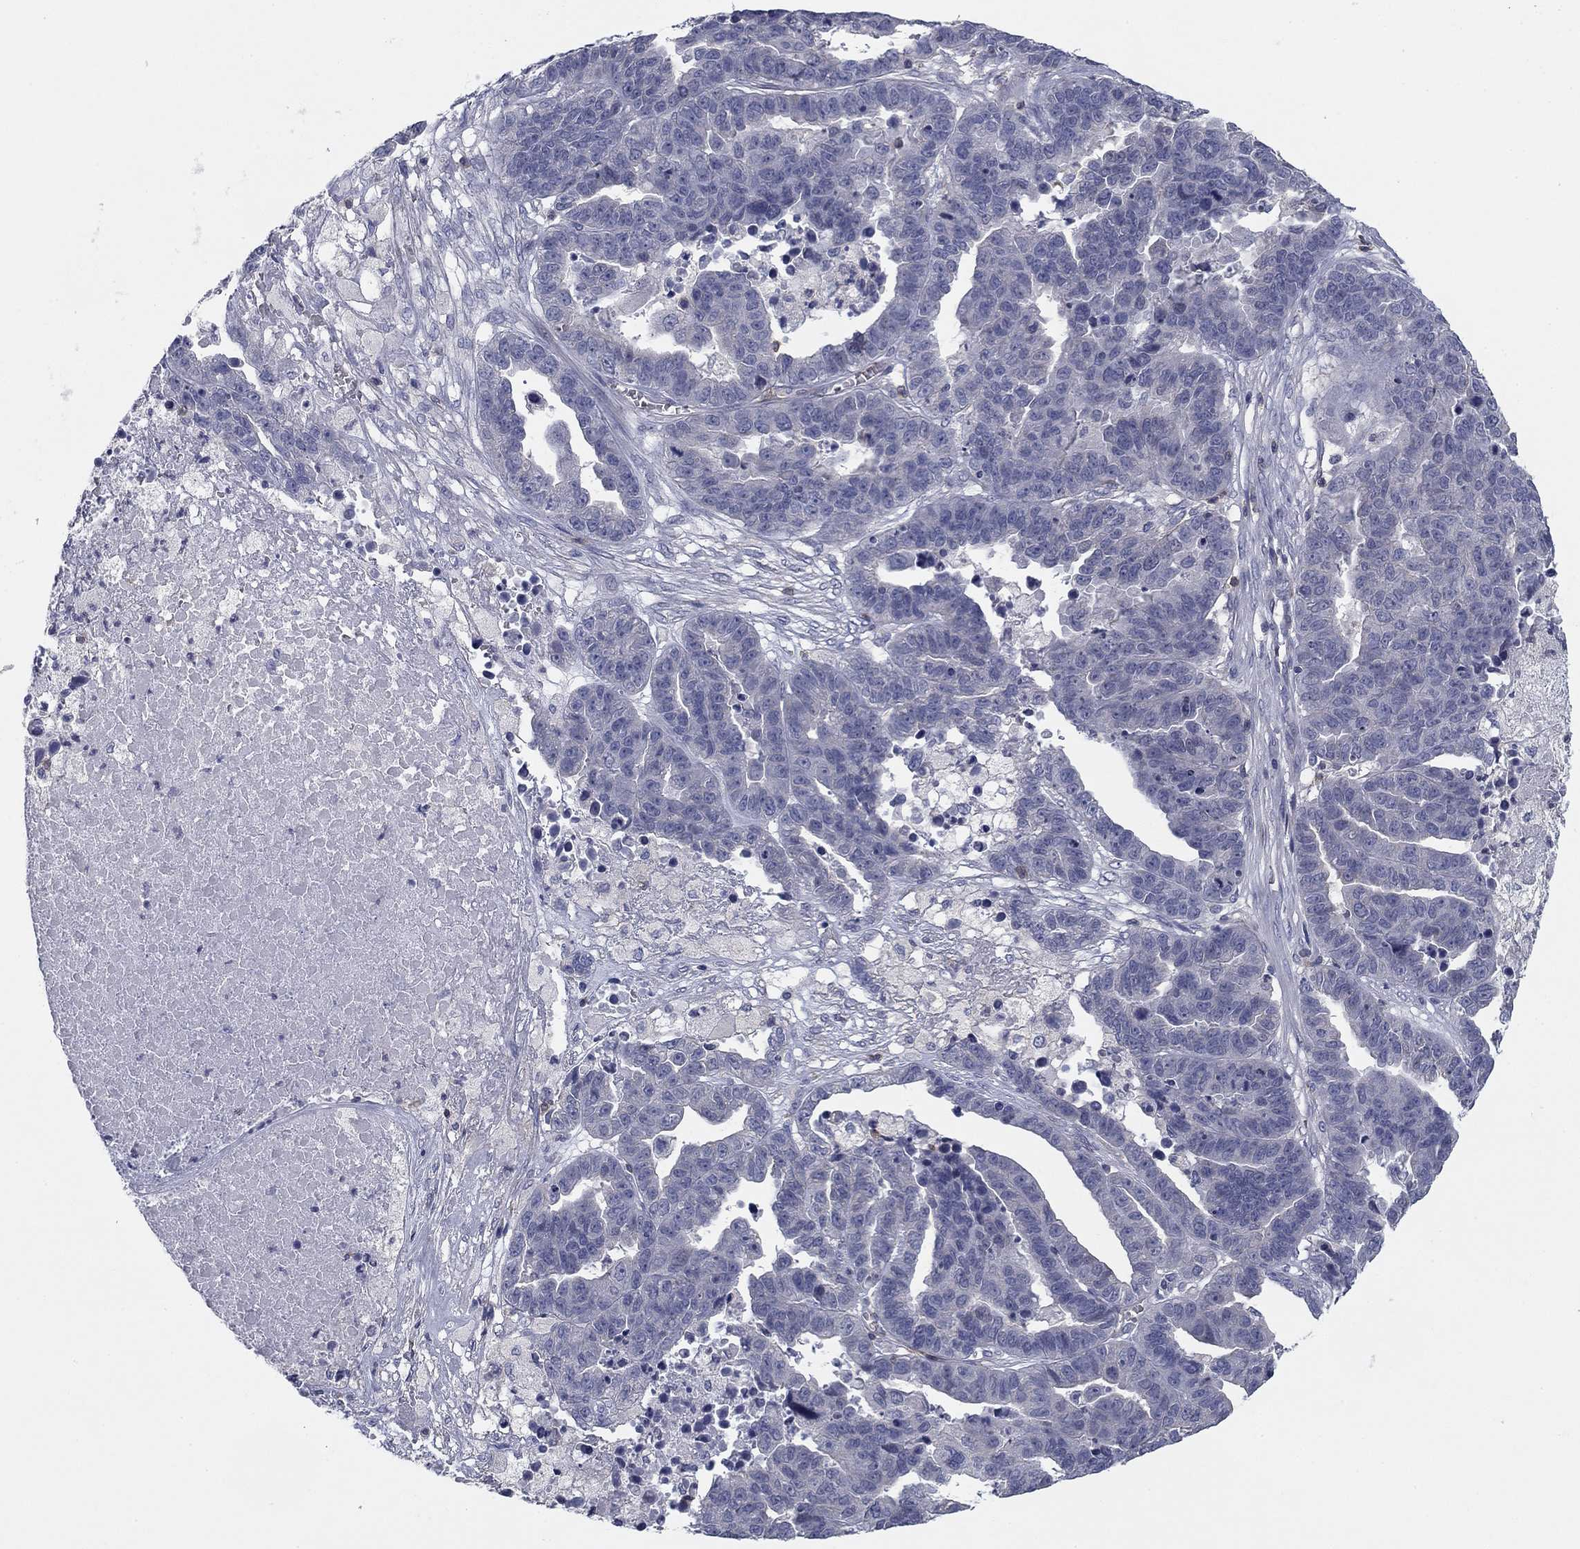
{"staining": {"intensity": "negative", "quantity": "none", "location": "none"}, "tissue": "ovarian cancer", "cell_type": "Tumor cells", "image_type": "cancer", "snomed": [{"axis": "morphology", "description": "Cystadenocarcinoma, serous, NOS"}, {"axis": "topography", "description": "Ovary"}], "caption": "Immunohistochemistry histopathology image of neoplastic tissue: ovarian serous cystadenocarcinoma stained with DAB (3,3'-diaminobenzidine) exhibits no significant protein positivity in tumor cells. The staining is performed using DAB brown chromogen with nuclei counter-stained in using hematoxylin.", "gene": "PSD4", "patient": {"sex": "female", "age": 87}}